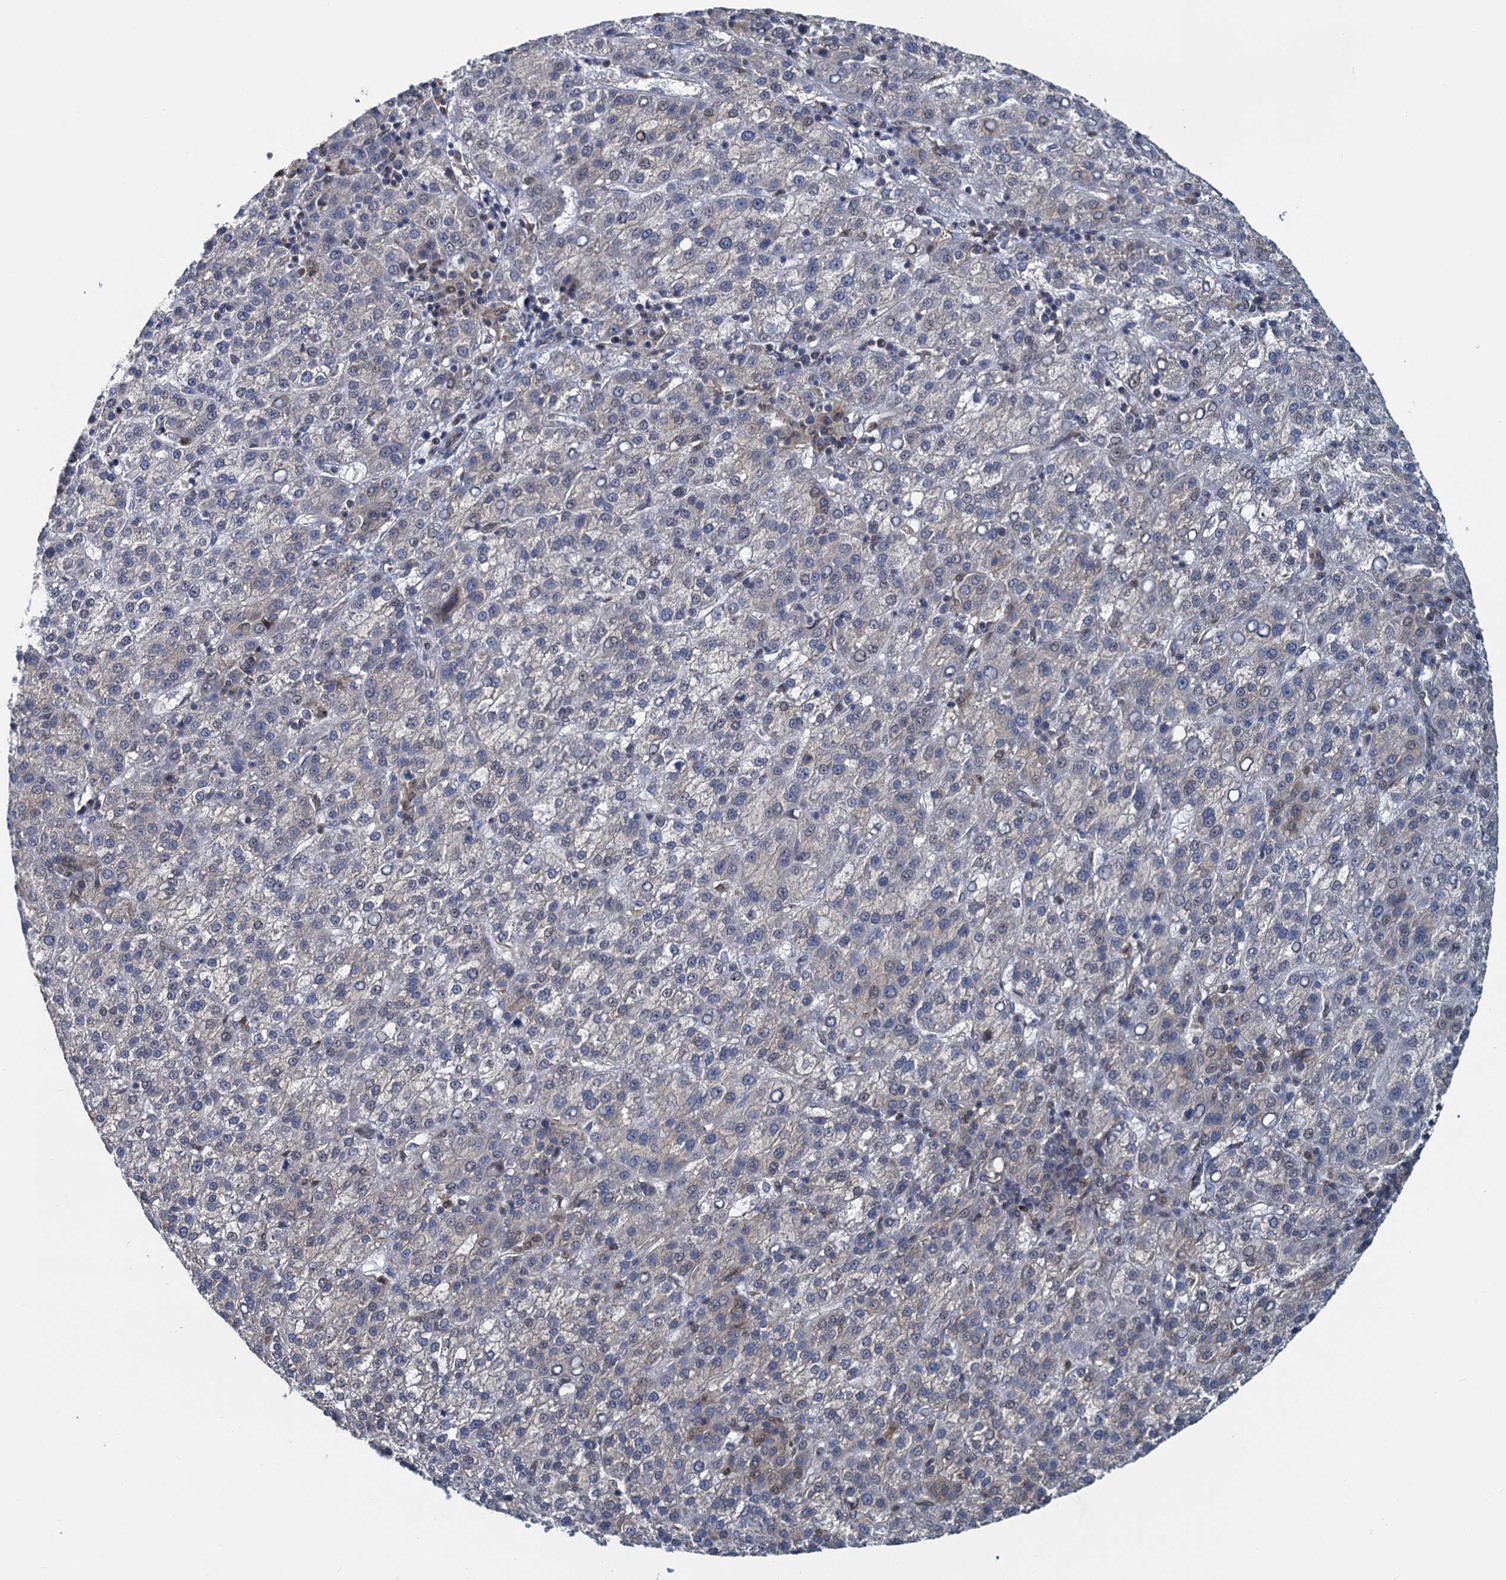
{"staining": {"intensity": "negative", "quantity": "none", "location": "none"}, "tissue": "liver cancer", "cell_type": "Tumor cells", "image_type": "cancer", "snomed": [{"axis": "morphology", "description": "Carcinoma, Hepatocellular, NOS"}, {"axis": "topography", "description": "Liver"}], "caption": "Liver hepatocellular carcinoma was stained to show a protein in brown. There is no significant positivity in tumor cells.", "gene": "RNF125", "patient": {"sex": "female", "age": 58}}